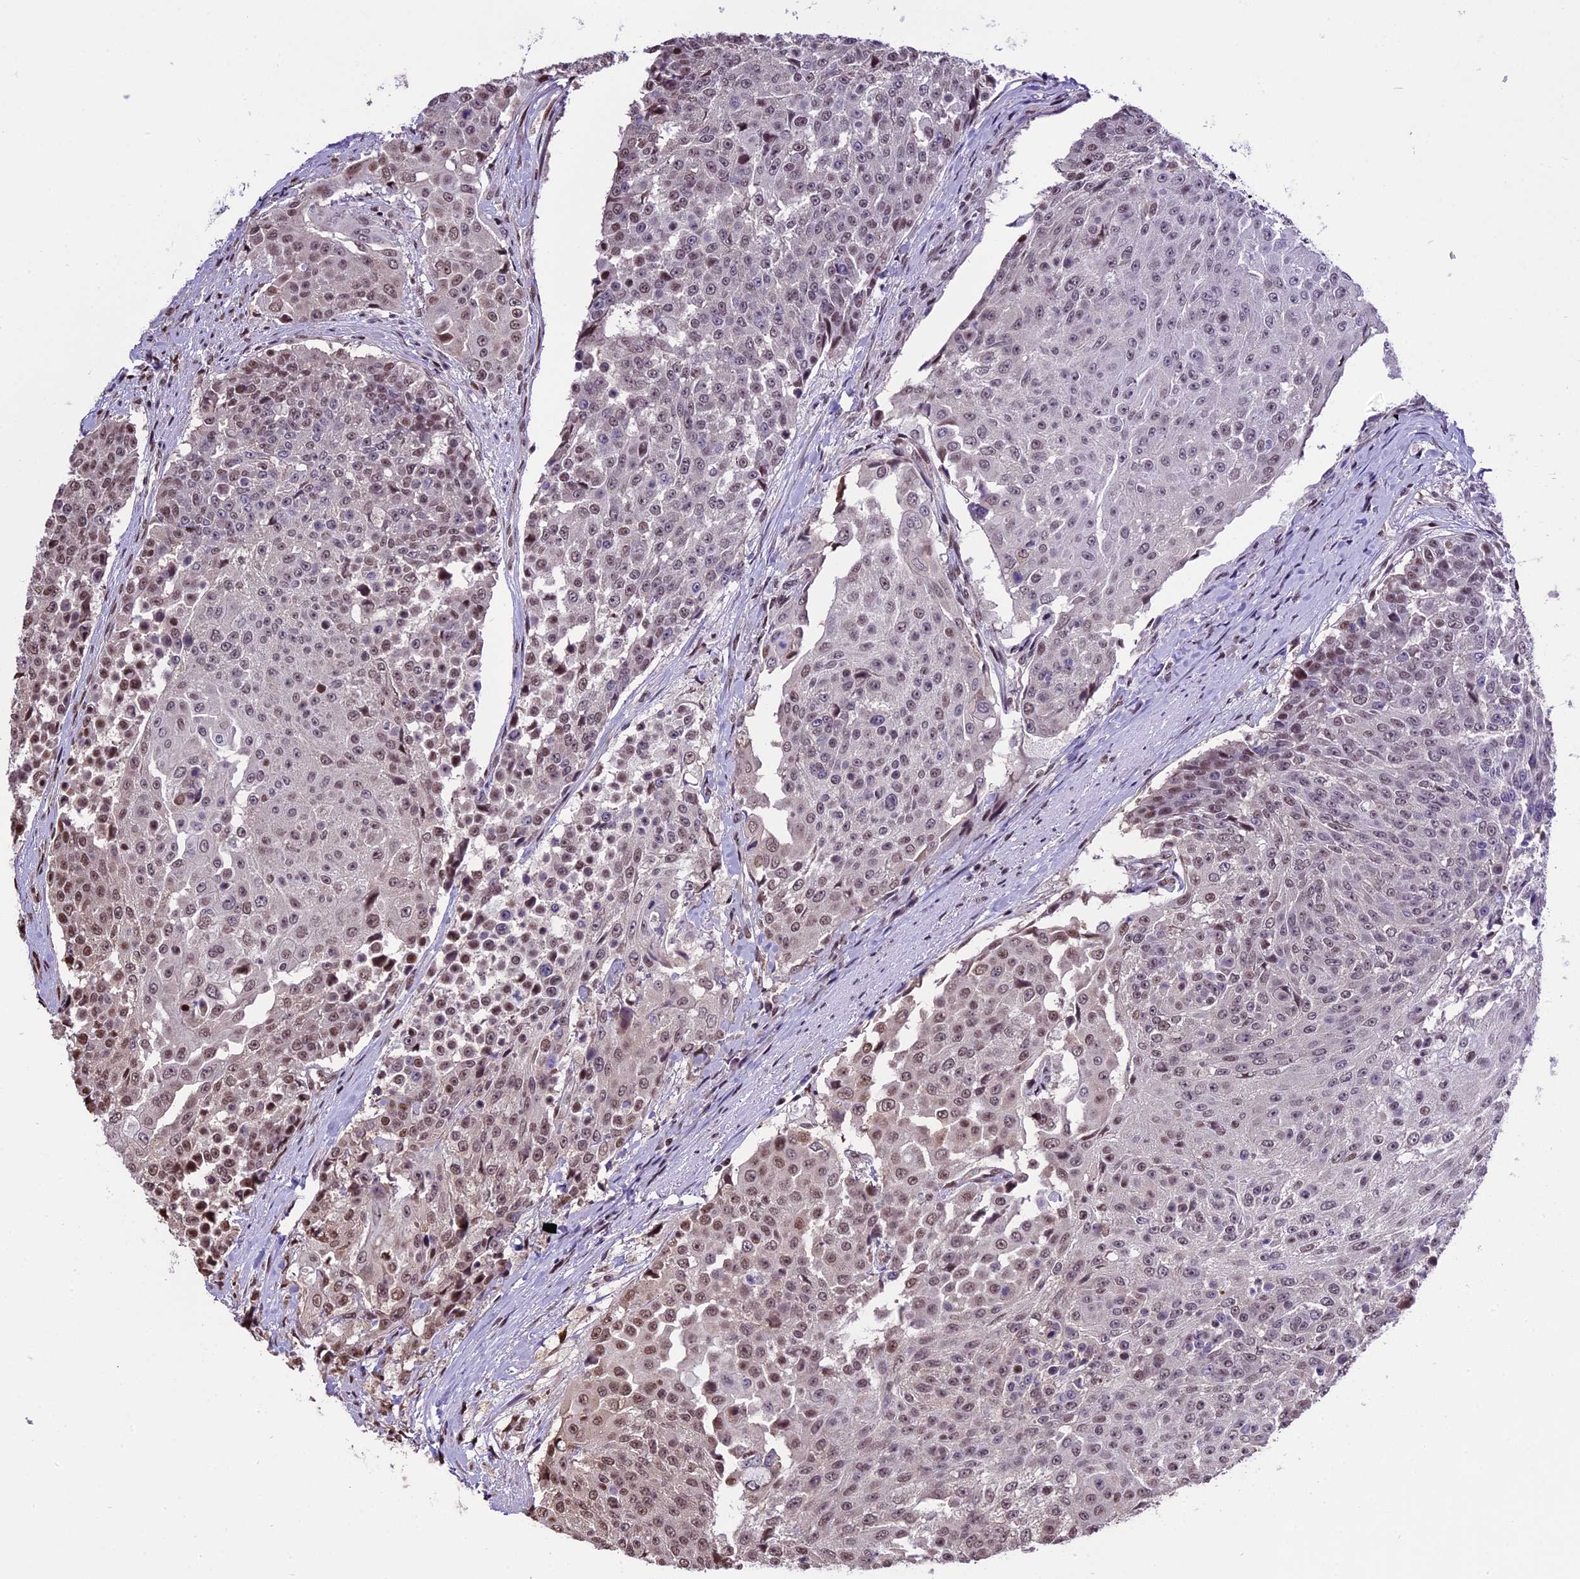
{"staining": {"intensity": "moderate", "quantity": ">75%", "location": "nuclear"}, "tissue": "urothelial cancer", "cell_type": "Tumor cells", "image_type": "cancer", "snomed": [{"axis": "morphology", "description": "Urothelial carcinoma, High grade"}, {"axis": "topography", "description": "Urinary bladder"}], "caption": "Moderate nuclear protein positivity is seen in about >75% of tumor cells in high-grade urothelial carcinoma.", "gene": "POLR3E", "patient": {"sex": "female", "age": 63}}